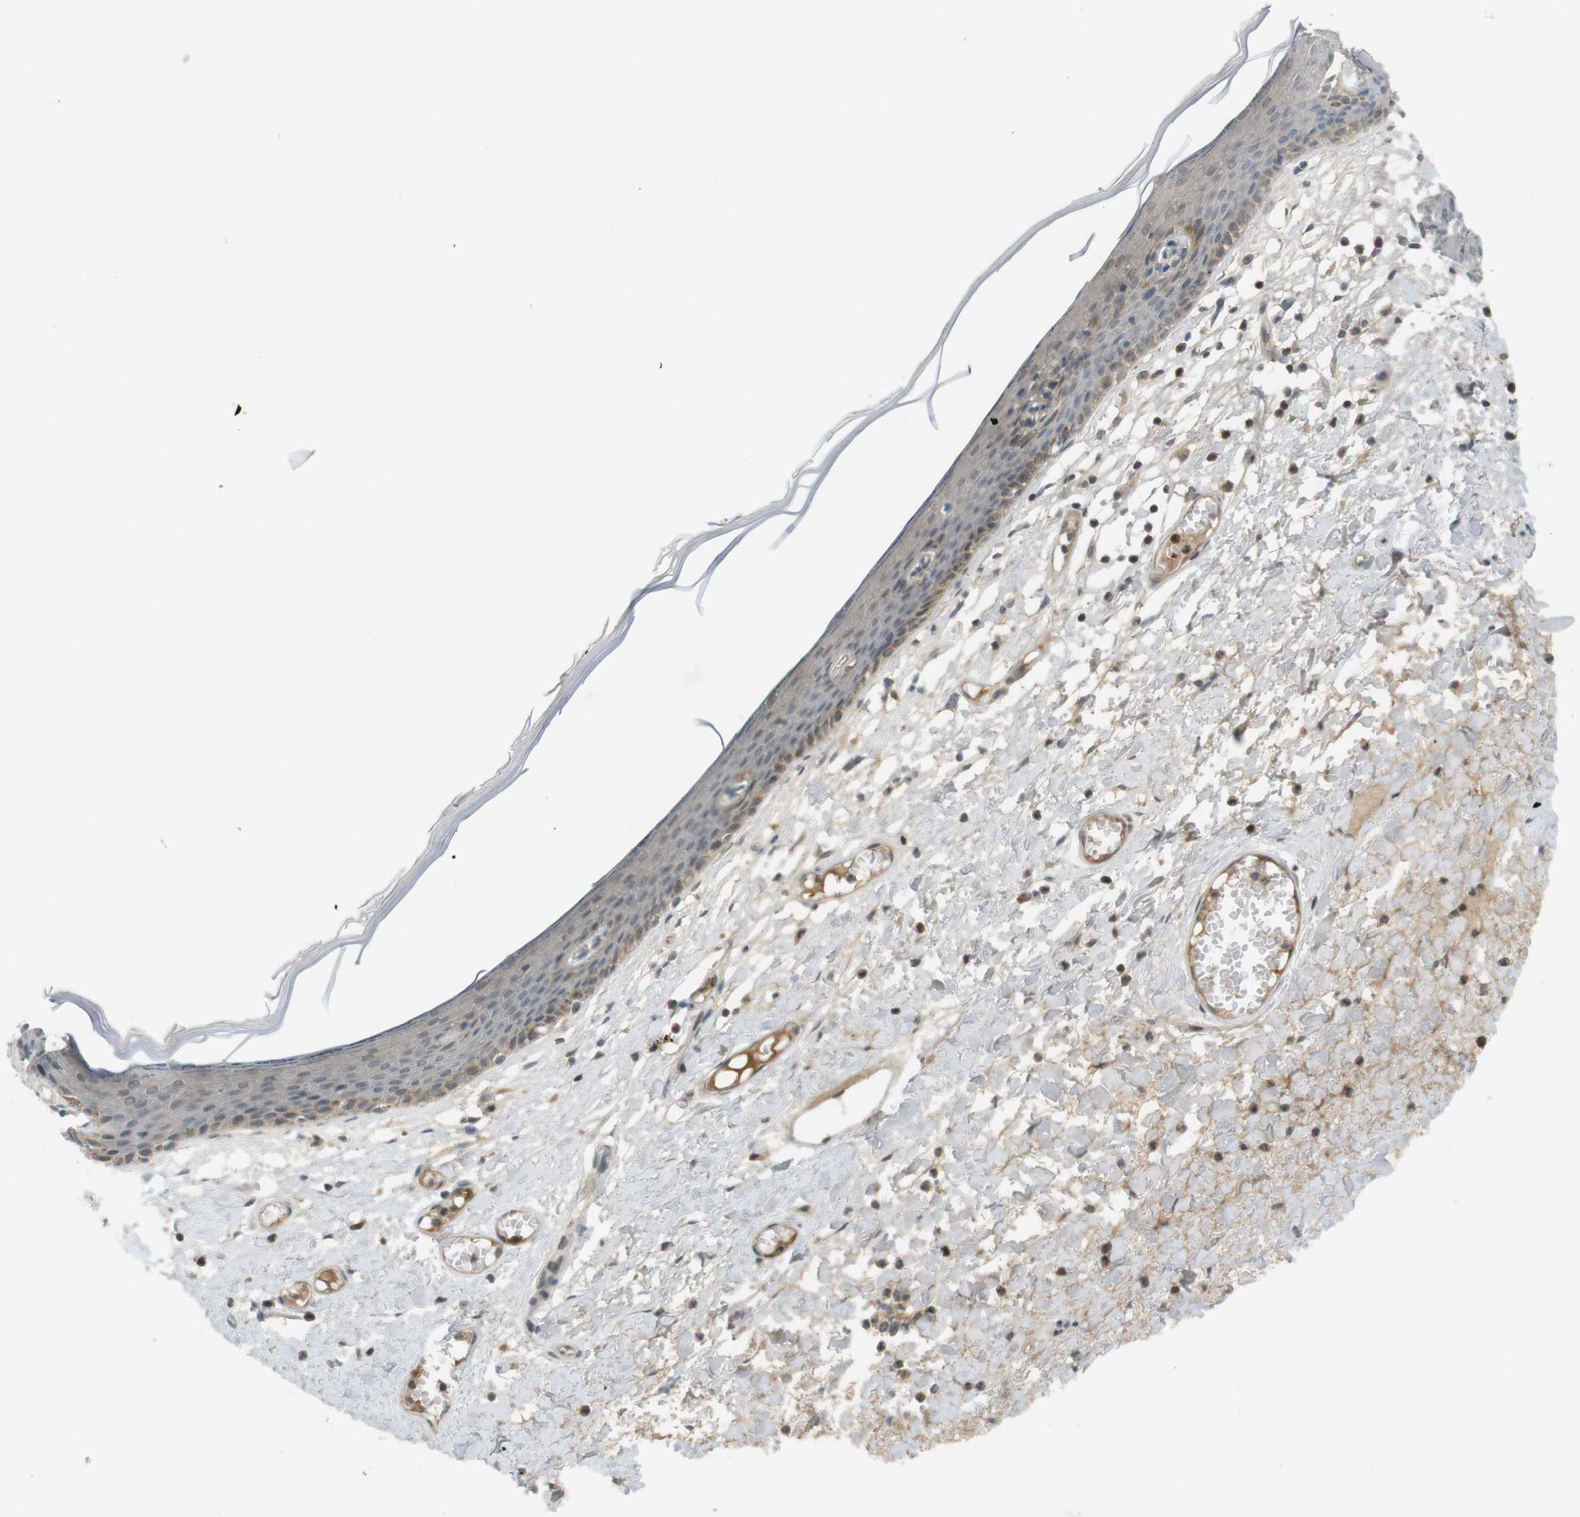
{"staining": {"intensity": "weak", "quantity": "<25%", "location": "cytoplasmic/membranous"}, "tissue": "skin", "cell_type": "Epidermal cells", "image_type": "normal", "snomed": [{"axis": "morphology", "description": "Normal tissue, NOS"}, {"axis": "topography", "description": "Vulva"}], "caption": "IHC of normal human skin reveals no positivity in epidermal cells. The staining is performed using DAB (3,3'-diaminobenzidine) brown chromogen with nuclei counter-stained in using hematoxylin.", "gene": "ZDHHC20", "patient": {"sex": "female", "age": 54}}